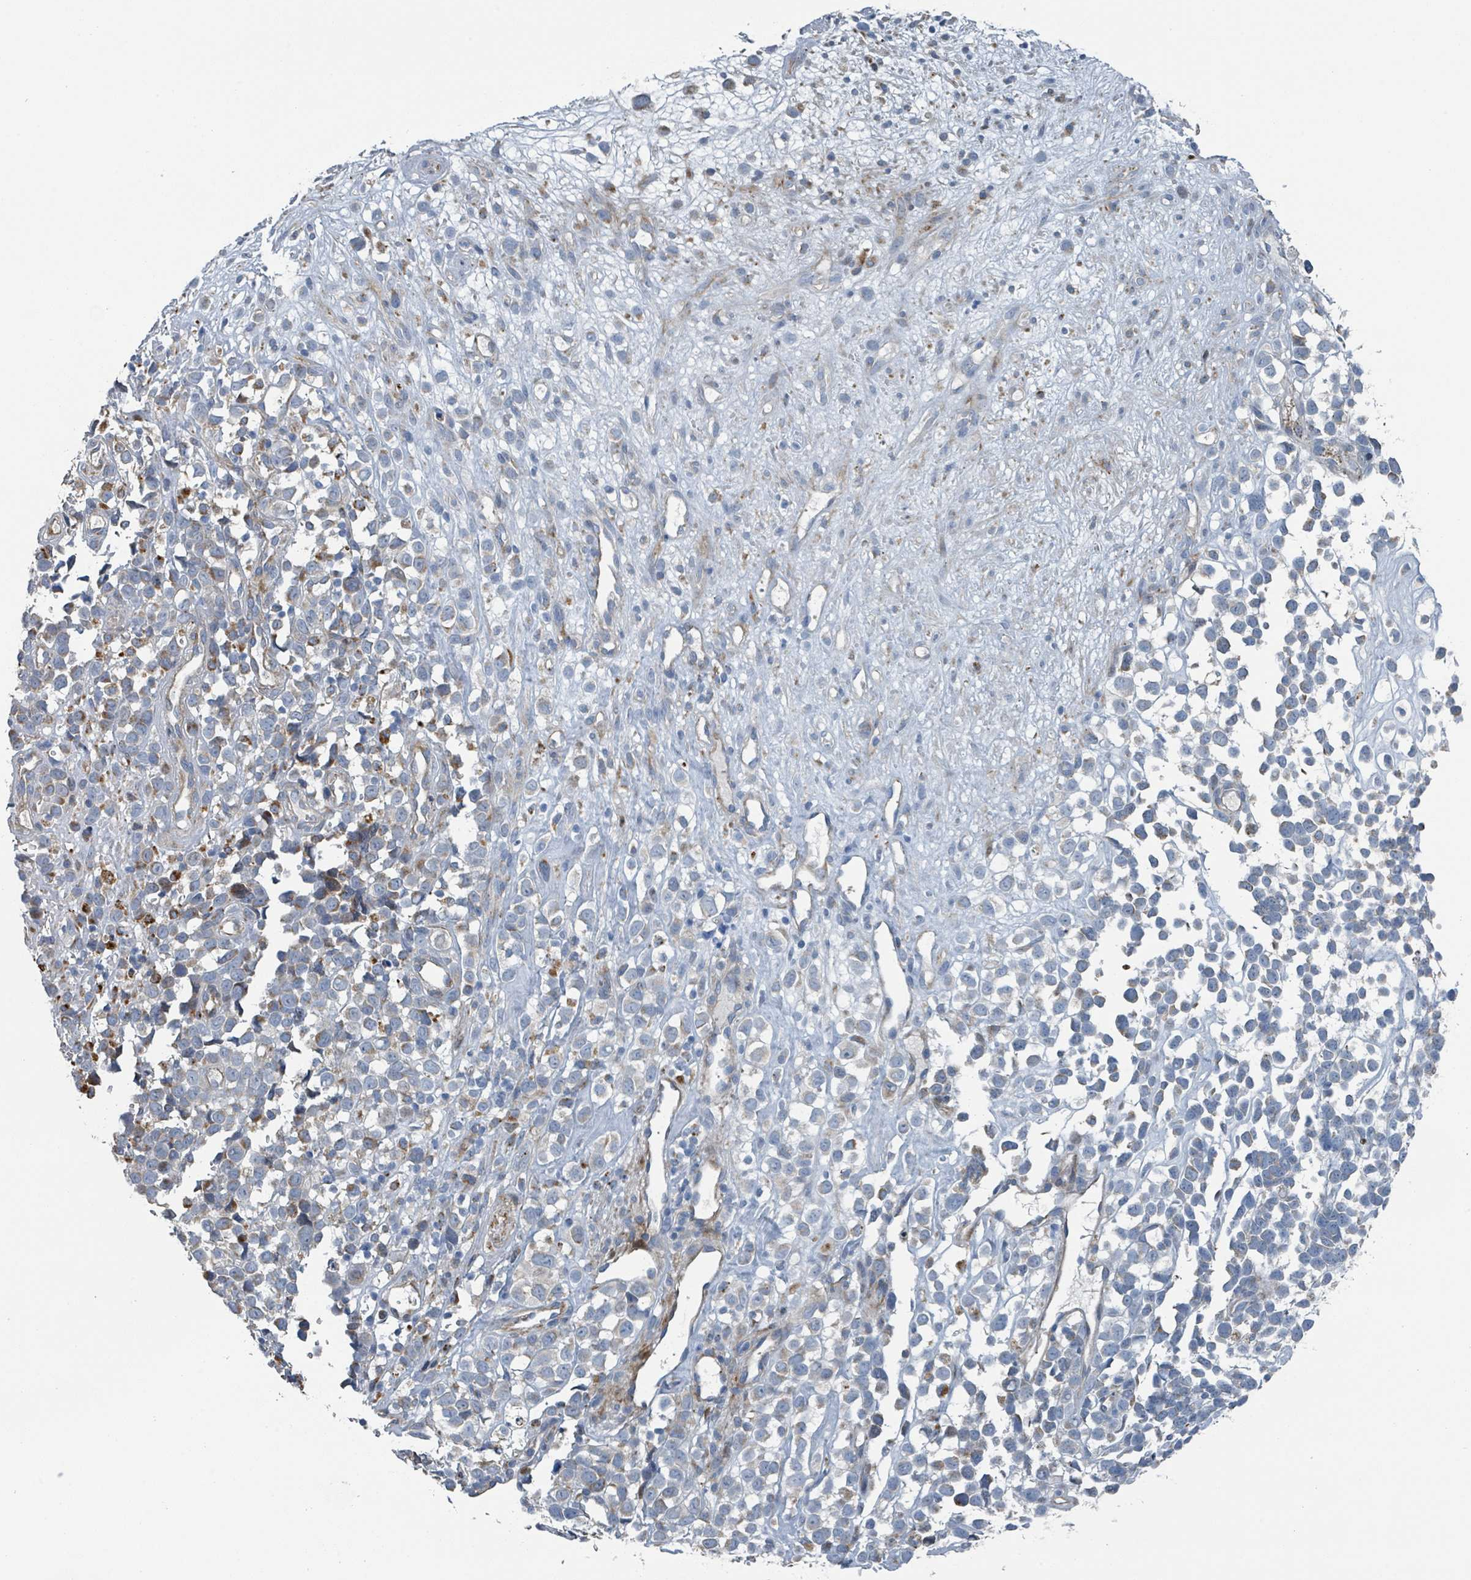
{"staining": {"intensity": "negative", "quantity": "none", "location": "none"}, "tissue": "melanoma", "cell_type": "Tumor cells", "image_type": "cancer", "snomed": [{"axis": "morphology", "description": "Malignant melanoma, NOS"}, {"axis": "topography", "description": "Nose, NOS"}], "caption": "DAB (3,3'-diaminobenzidine) immunohistochemical staining of malignant melanoma shows no significant expression in tumor cells. (DAB (3,3'-diaminobenzidine) IHC with hematoxylin counter stain).", "gene": "DIPK2A", "patient": {"sex": "female", "age": 48}}